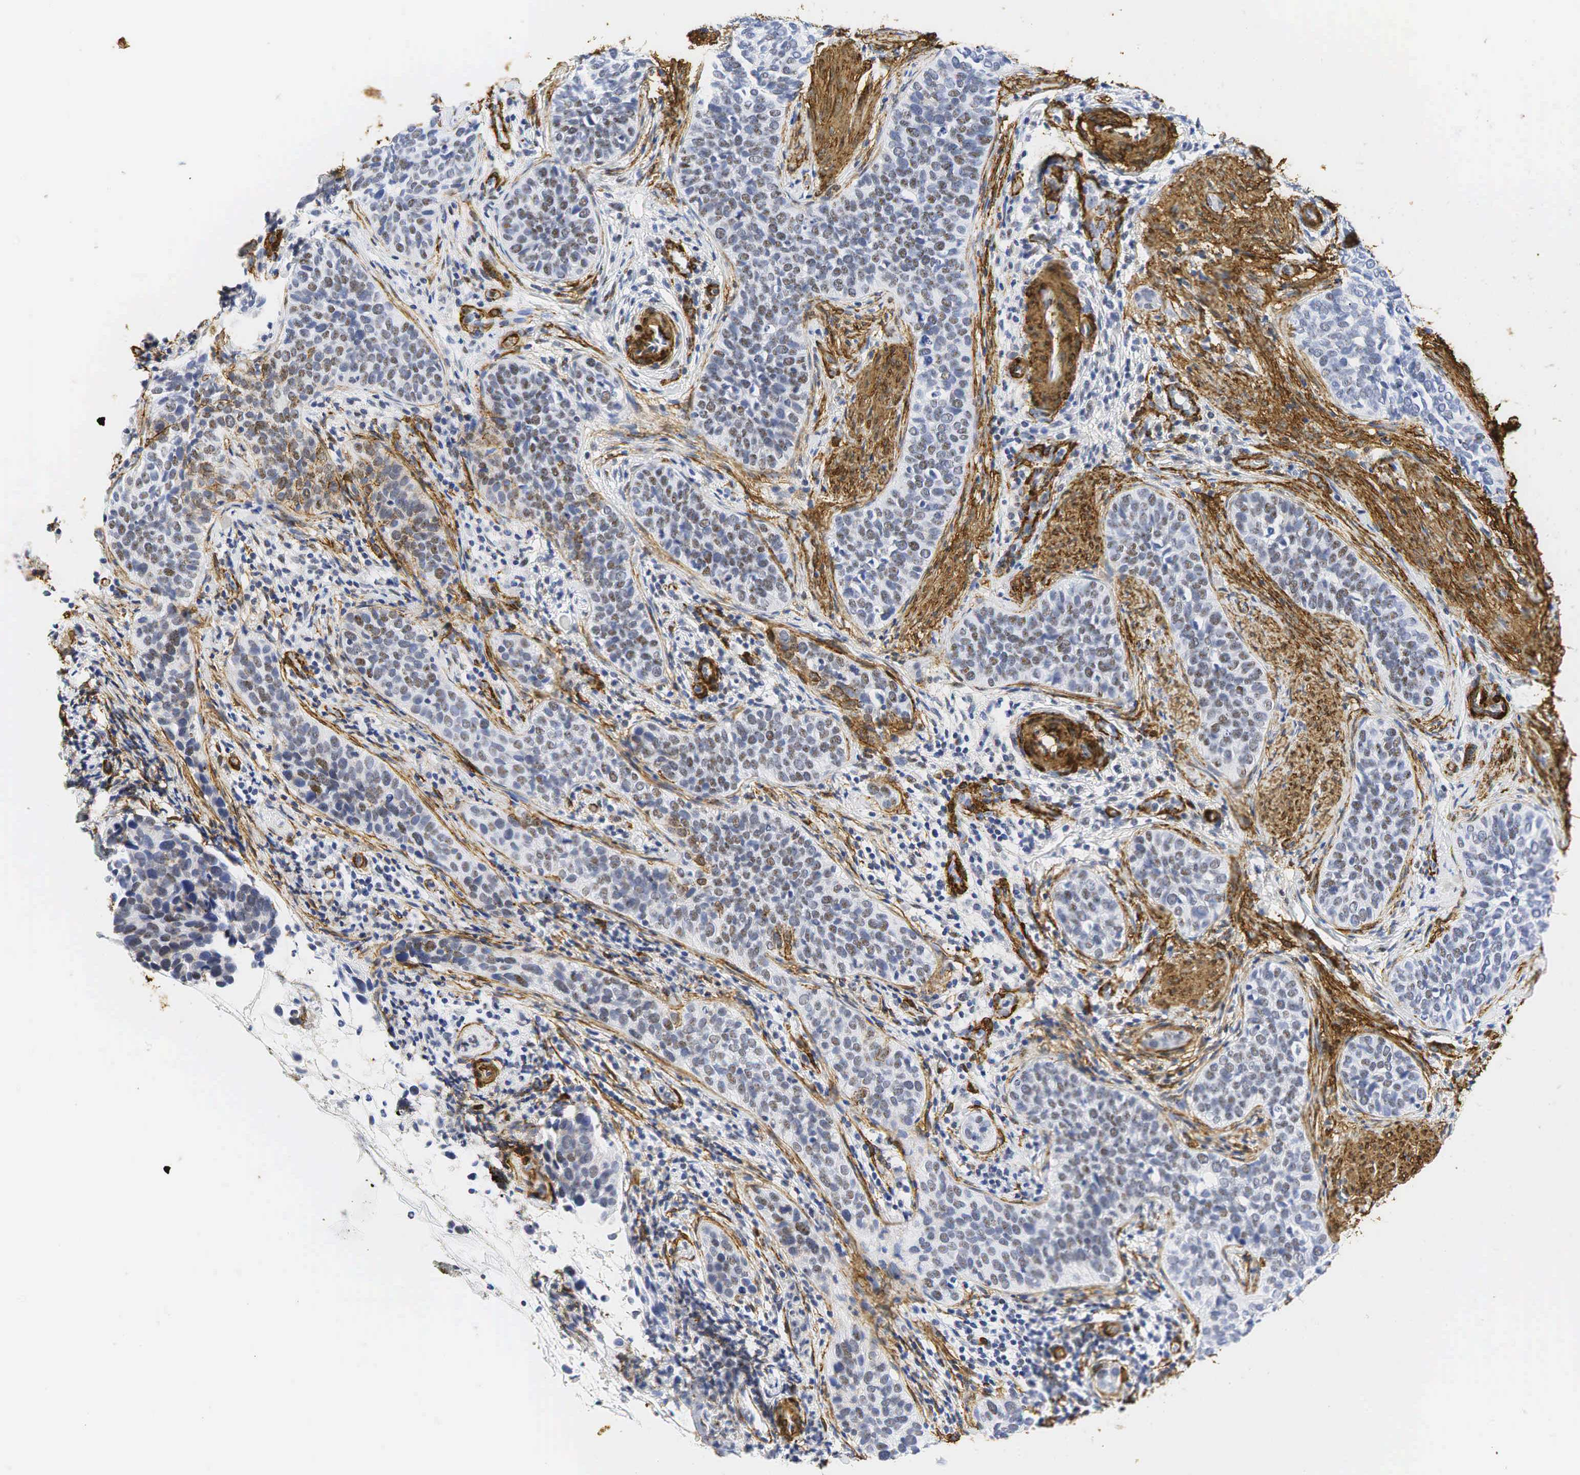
{"staining": {"intensity": "moderate", "quantity": "25%-75%", "location": "nuclear"}, "tissue": "cervical cancer", "cell_type": "Tumor cells", "image_type": "cancer", "snomed": [{"axis": "morphology", "description": "Squamous cell carcinoma, NOS"}, {"axis": "topography", "description": "Cervix"}], "caption": "Protein analysis of cervical squamous cell carcinoma tissue displays moderate nuclear staining in approximately 25%-75% of tumor cells.", "gene": "ACTA2", "patient": {"sex": "female", "age": 31}}